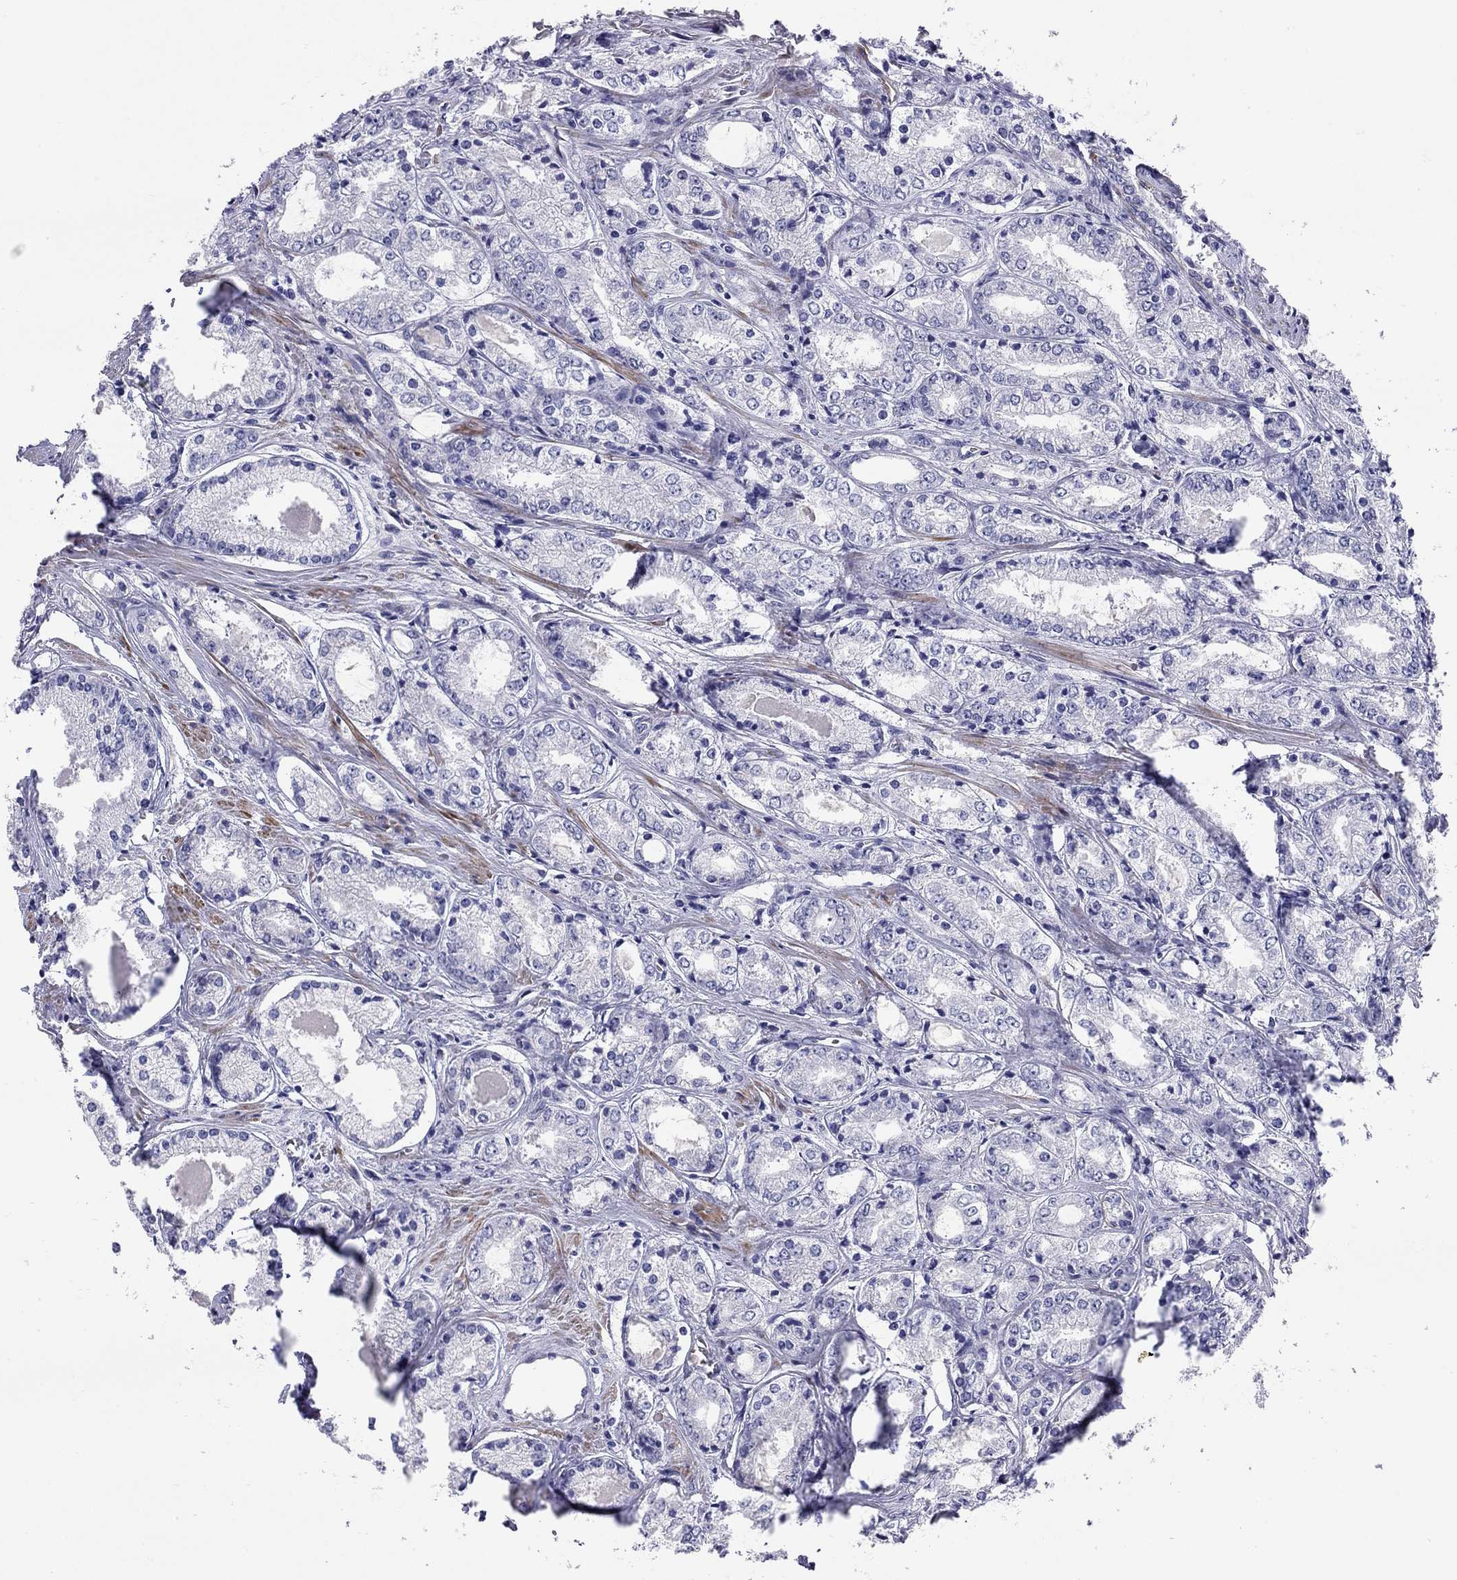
{"staining": {"intensity": "negative", "quantity": "none", "location": "none"}, "tissue": "prostate cancer", "cell_type": "Tumor cells", "image_type": "cancer", "snomed": [{"axis": "morphology", "description": "Adenocarcinoma, NOS"}, {"axis": "topography", "description": "Prostate"}], "caption": "An immunohistochemistry (IHC) histopathology image of prostate cancer is shown. There is no staining in tumor cells of prostate cancer. (Stains: DAB (3,3'-diaminobenzidine) IHC with hematoxylin counter stain, Microscopy: brightfield microscopy at high magnification).", "gene": "CMYA5", "patient": {"sex": "male", "age": 72}}